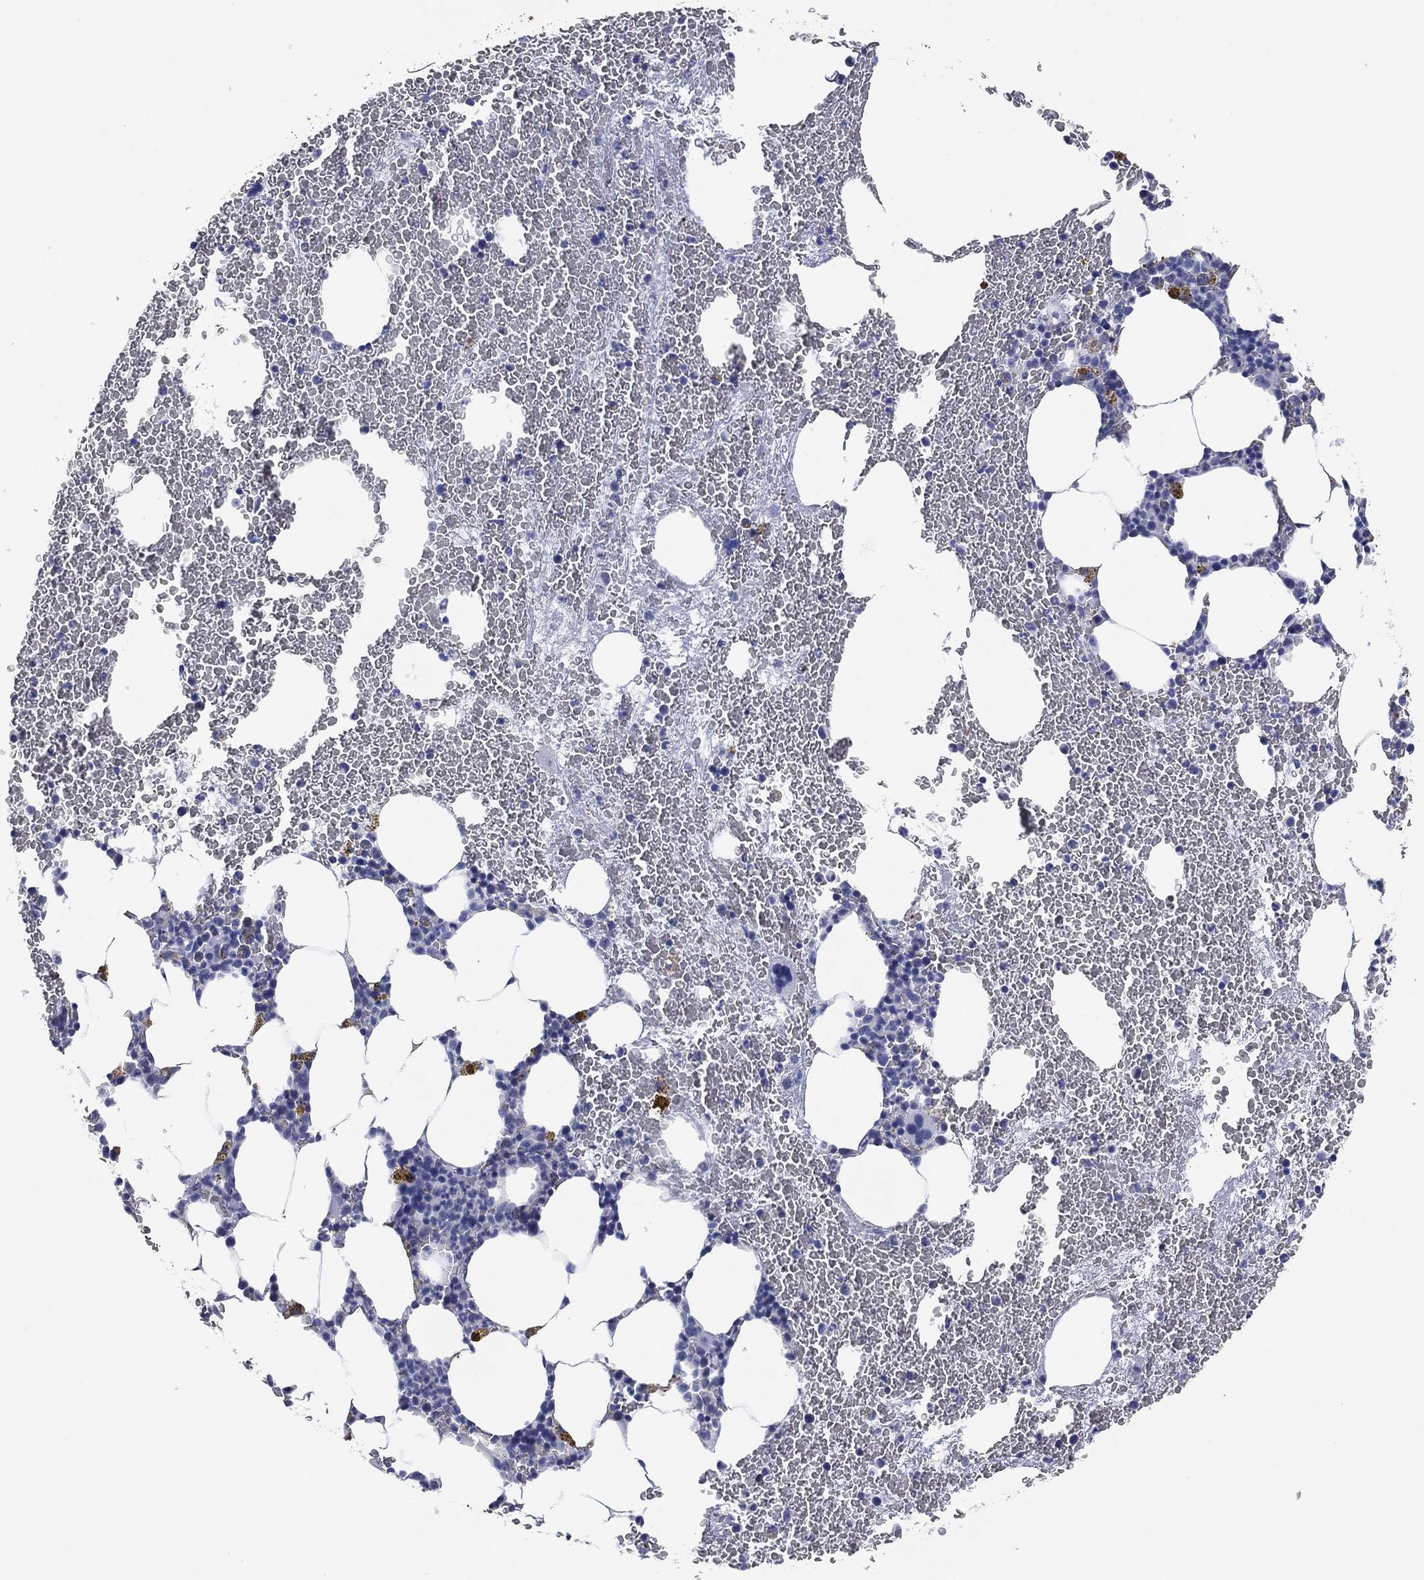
{"staining": {"intensity": "moderate", "quantity": "<25%", "location": "cytoplasmic/membranous"}, "tissue": "bone marrow", "cell_type": "Hematopoietic cells", "image_type": "normal", "snomed": [{"axis": "morphology", "description": "Normal tissue, NOS"}, {"axis": "topography", "description": "Bone marrow"}], "caption": "Immunohistochemical staining of unremarkable human bone marrow reveals low levels of moderate cytoplasmic/membranous positivity in about <25% of hematopoietic cells. (DAB = brown stain, brightfield microscopy at high magnification).", "gene": "FSCN2", "patient": {"sex": "female", "age": 67}}